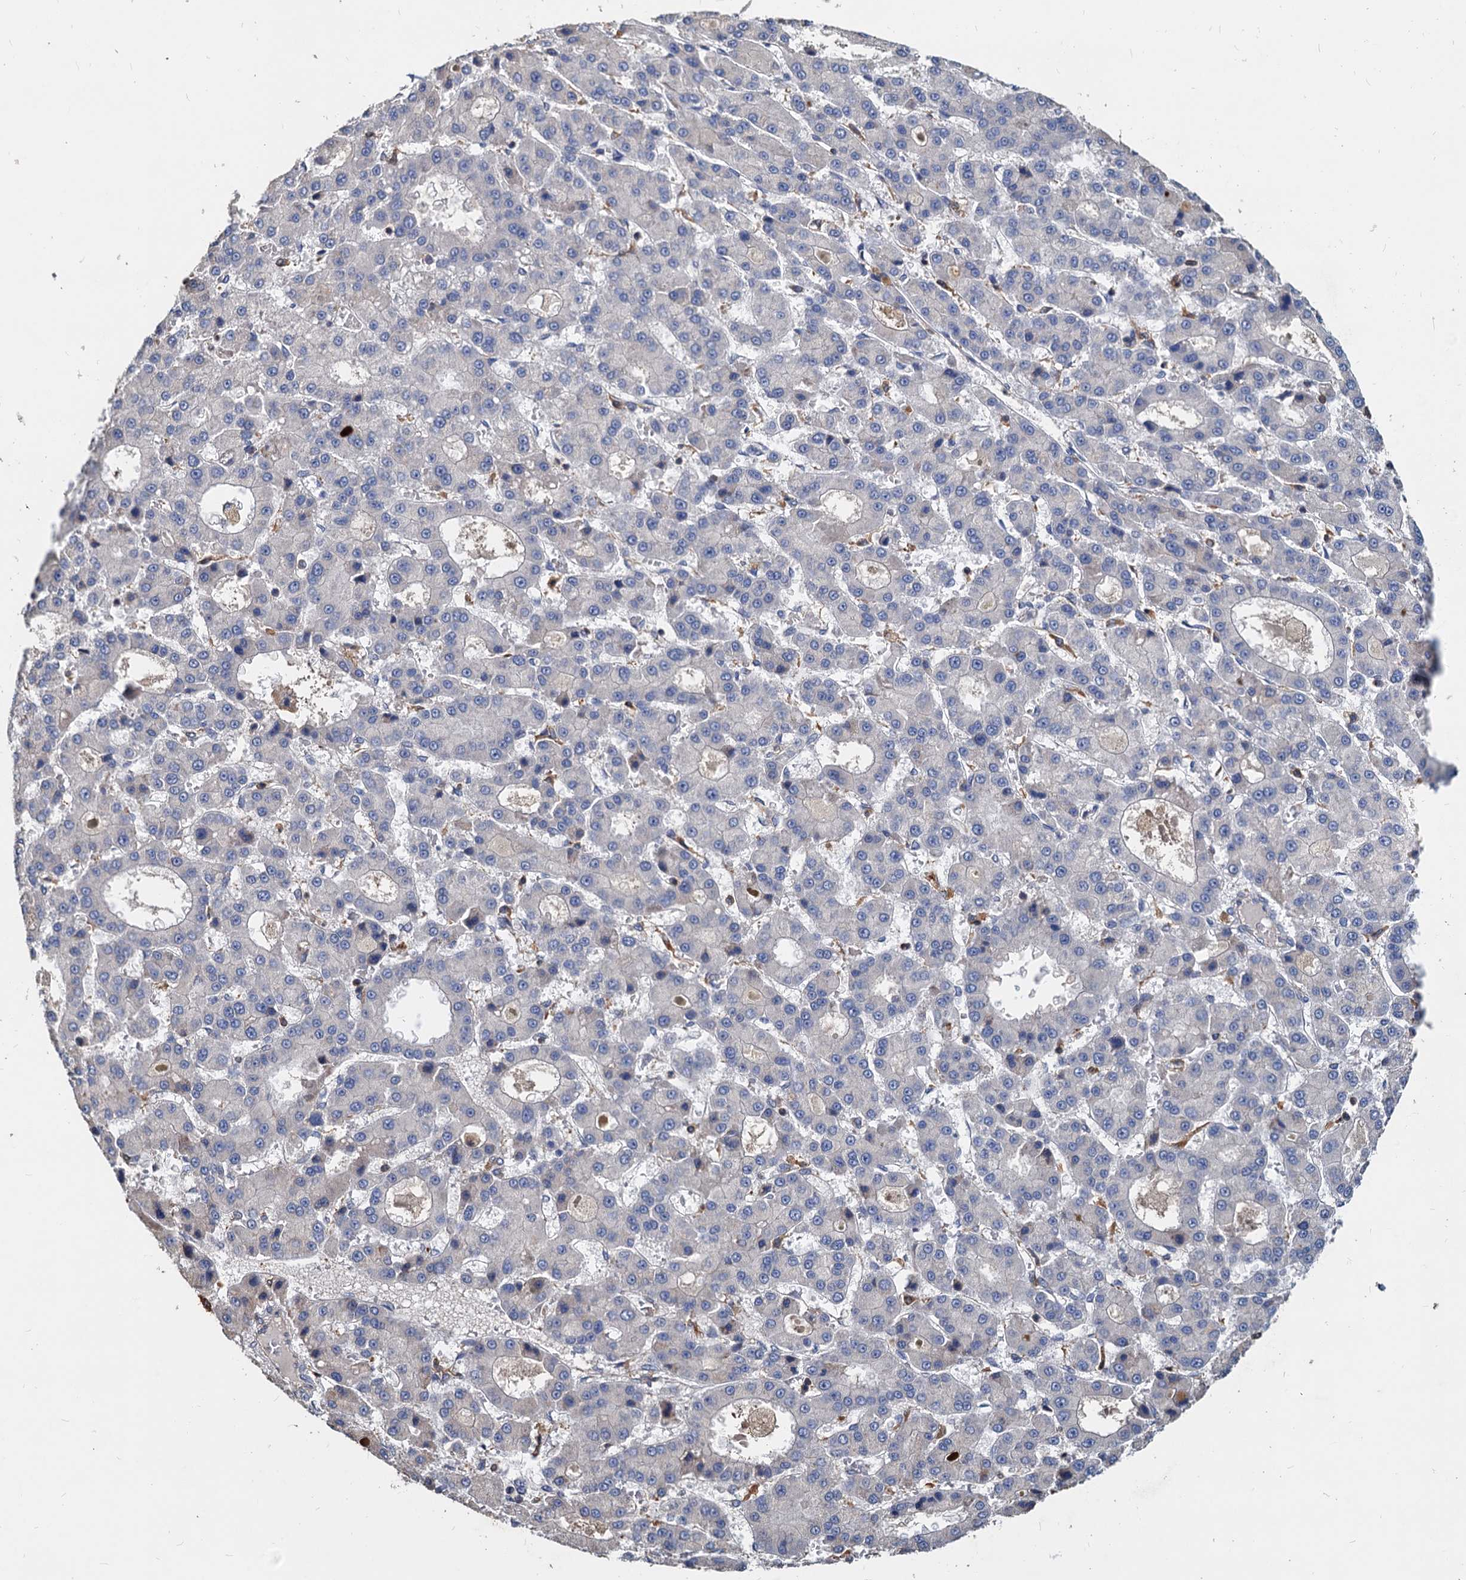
{"staining": {"intensity": "negative", "quantity": "none", "location": "none"}, "tissue": "liver cancer", "cell_type": "Tumor cells", "image_type": "cancer", "snomed": [{"axis": "morphology", "description": "Carcinoma, Hepatocellular, NOS"}, {"axis": "topography", "description": "Liver"}], "caption": "Human hepatocellular carcinoma (liver) stained for a protein using IHC demonstrates no staining in tumor cells.", "gene": "LCP2", "patient": {"sex": "male", "age": 70}}